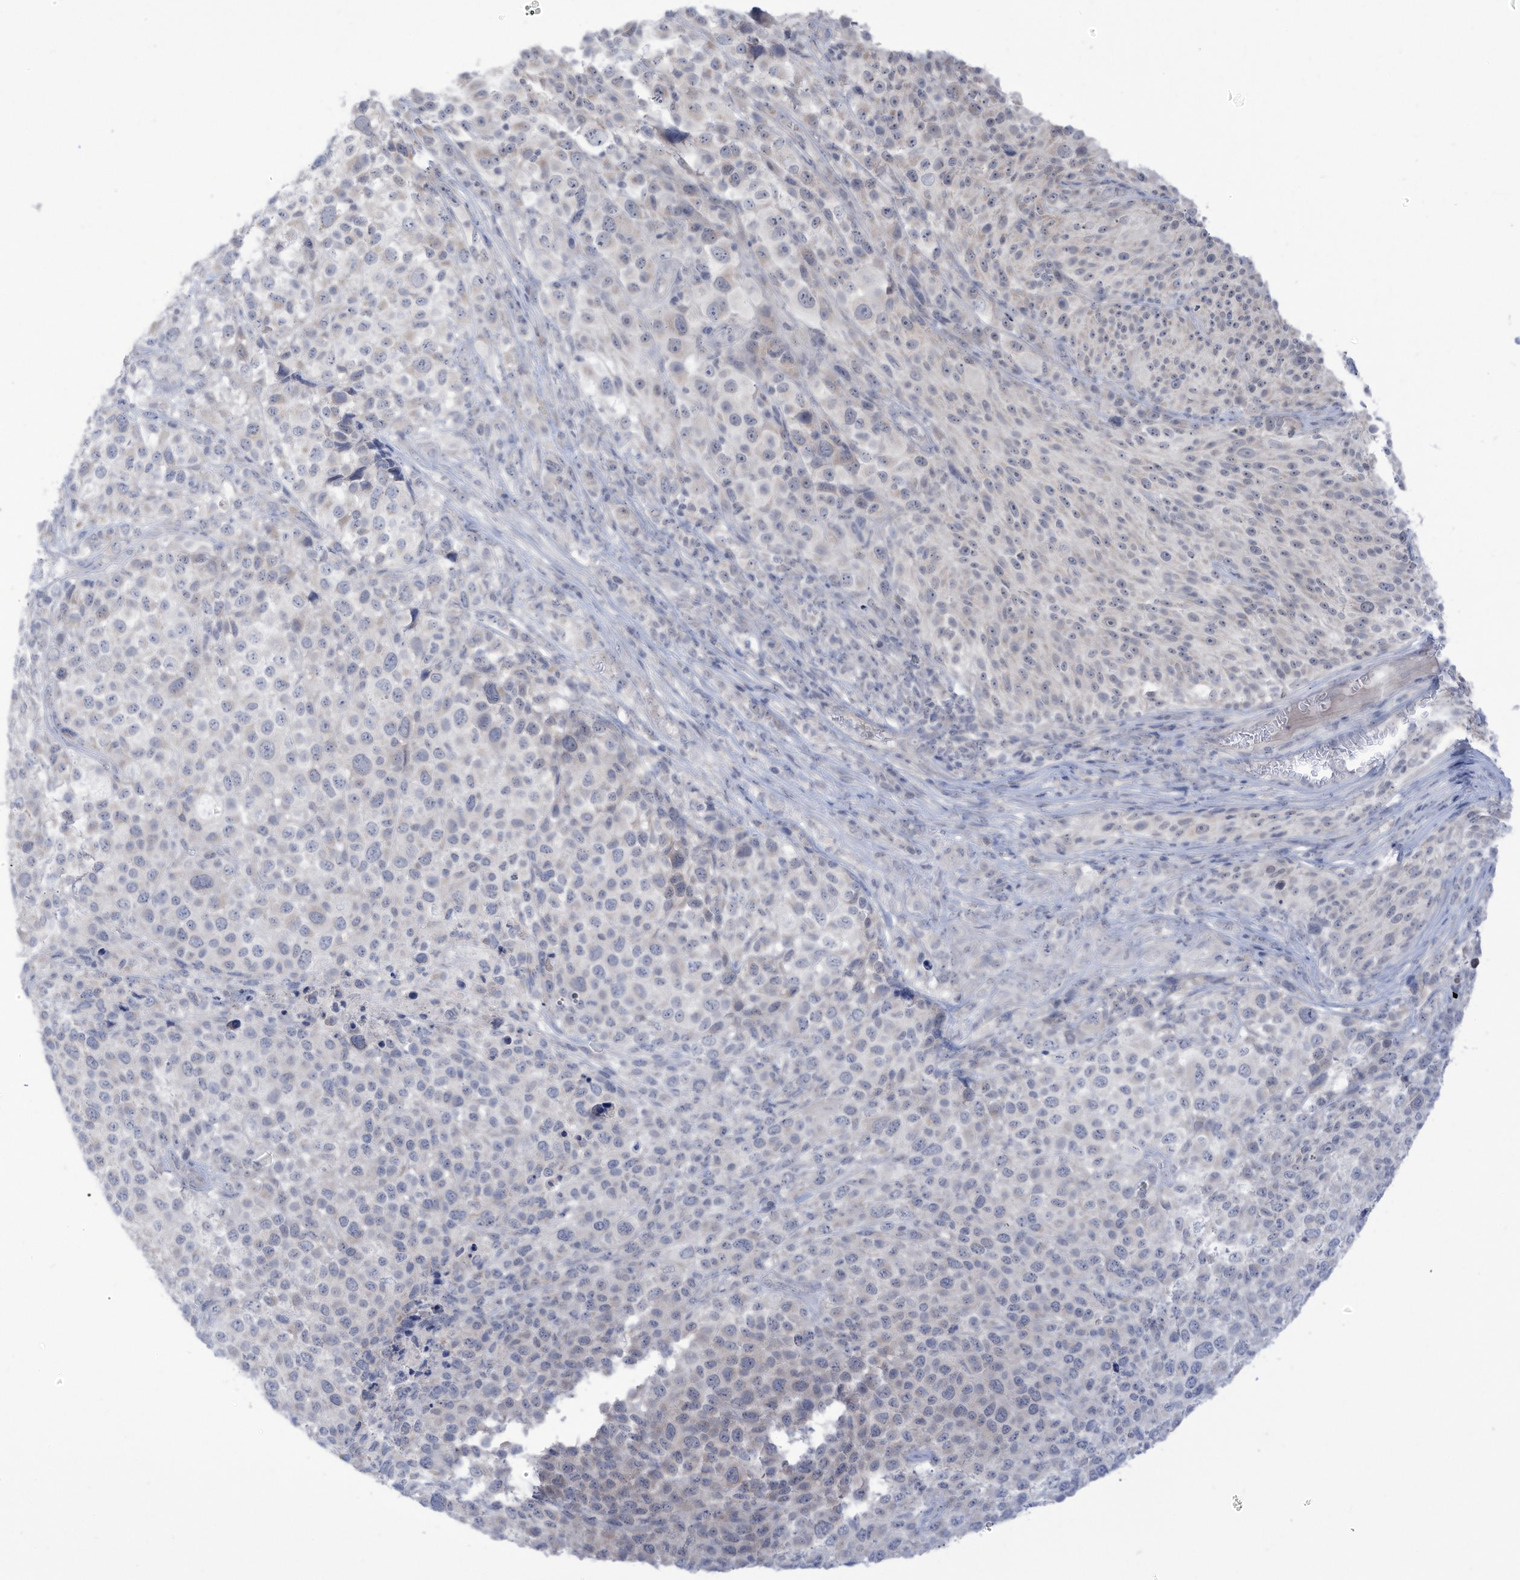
{"staining": {"intensity": "negative", "quantity": "none", "location": "none"}, "tissue": "melanoma", "cell_type": "Tumor cells", "image_type": "cancer", "snomed": [{"axis": "morphology", "description": "Malignant melanoma, NOS"}, {"axis": "topography", "description": "Skin of trunk"}], "caption": "A photomicrograph of human malignant melanoma is negative for staining in tumor cells. (IHC, brightfield microscopy, high magnification).", "gene": "OGT", "patient": {"sex": "male", "age": 71}}